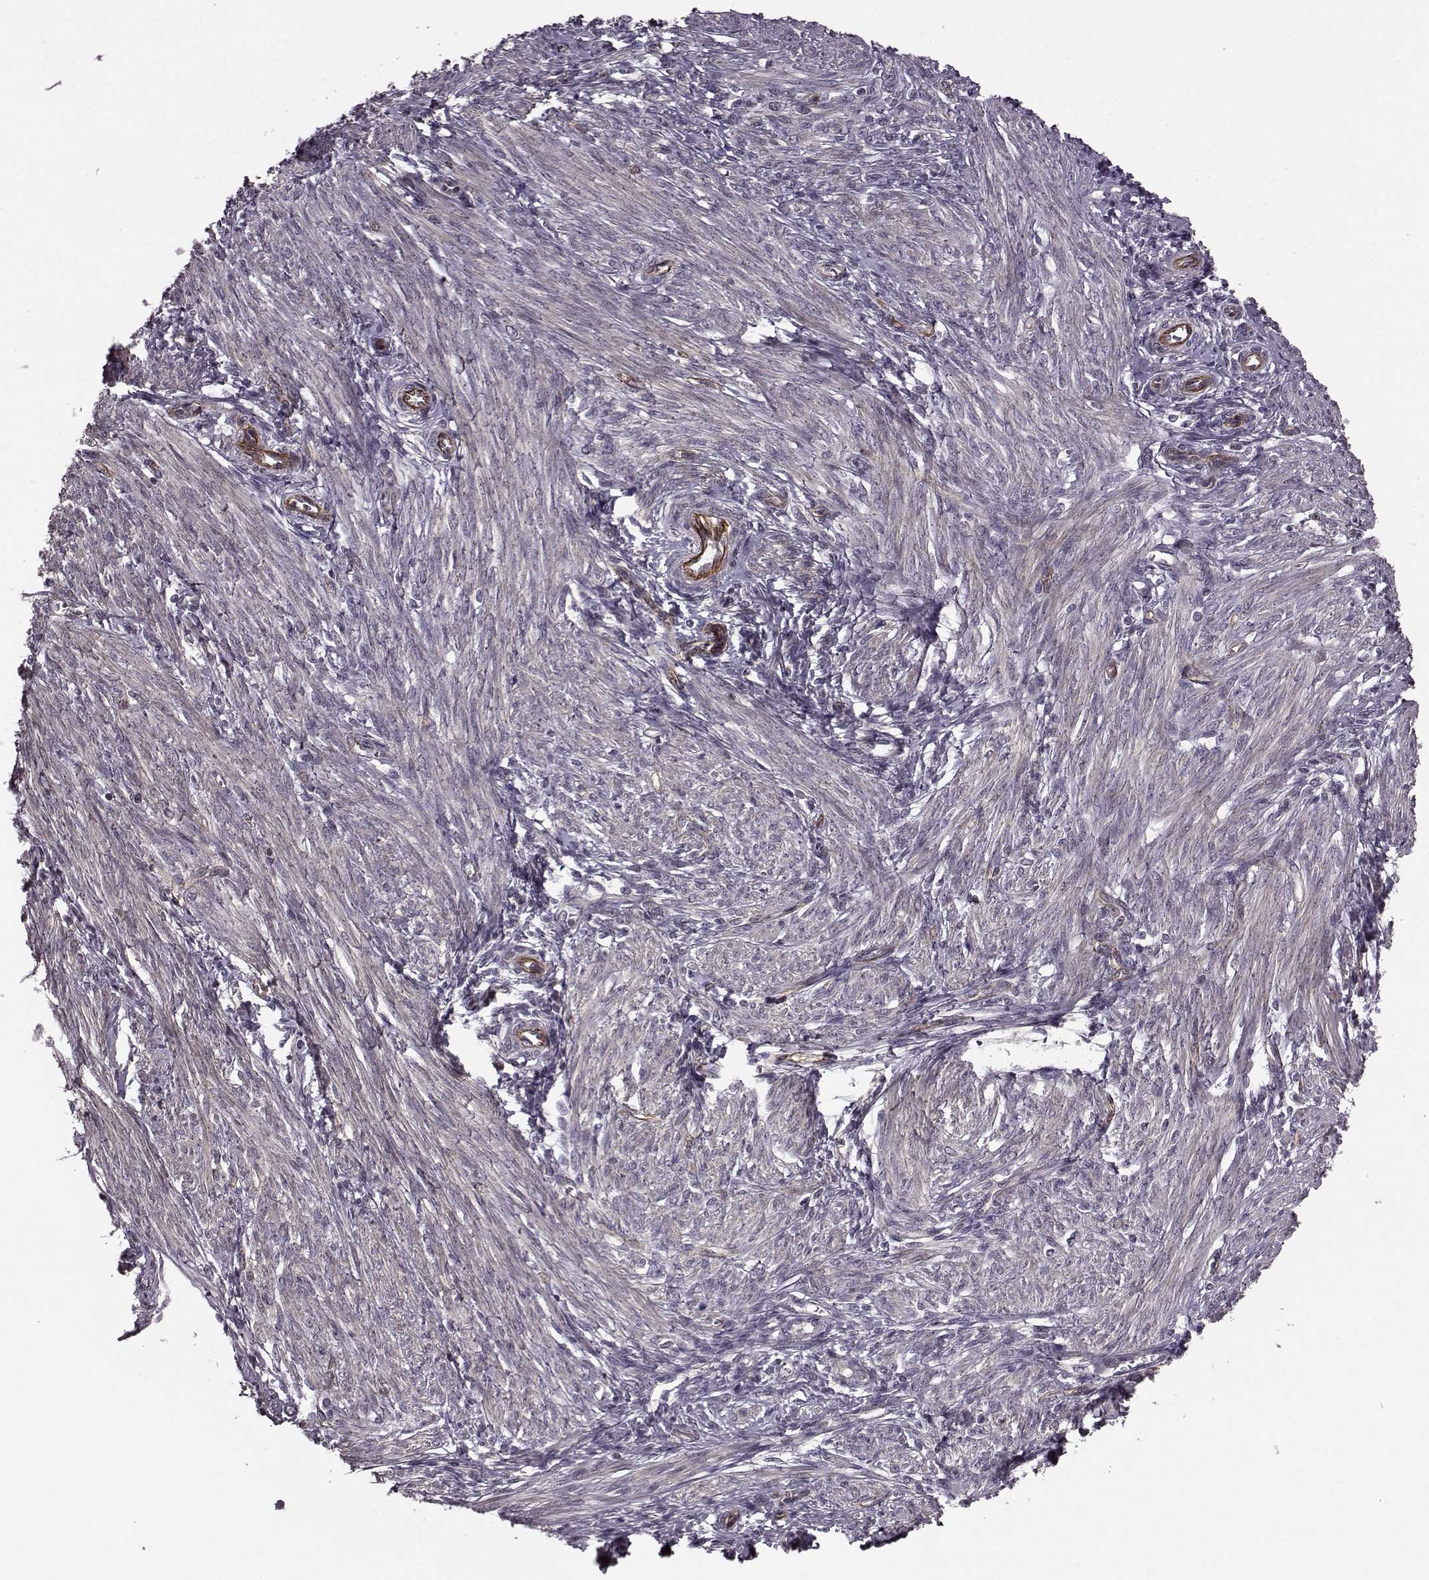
{"staining": {"intensity": "negative", "quantity": "none", "location": "none"}, "tissue": "endometrium", "cell_type": "Cells in endometrial stroma", "image_type": "normal", "snomed": [{"axis": "morphology", "description": "Normal tissue, NOS"}, {"axis": "topography", "description": "Endometrium"}], "caption": "High power microscopy image of an immunohistochemistry (IHC) photomicrograph of unremarkable endometrium, revealing no significant positivity in cells in endometrial stroma.", "gene": "SYNPO", "patient": {"sex": "female", "age": 42}}